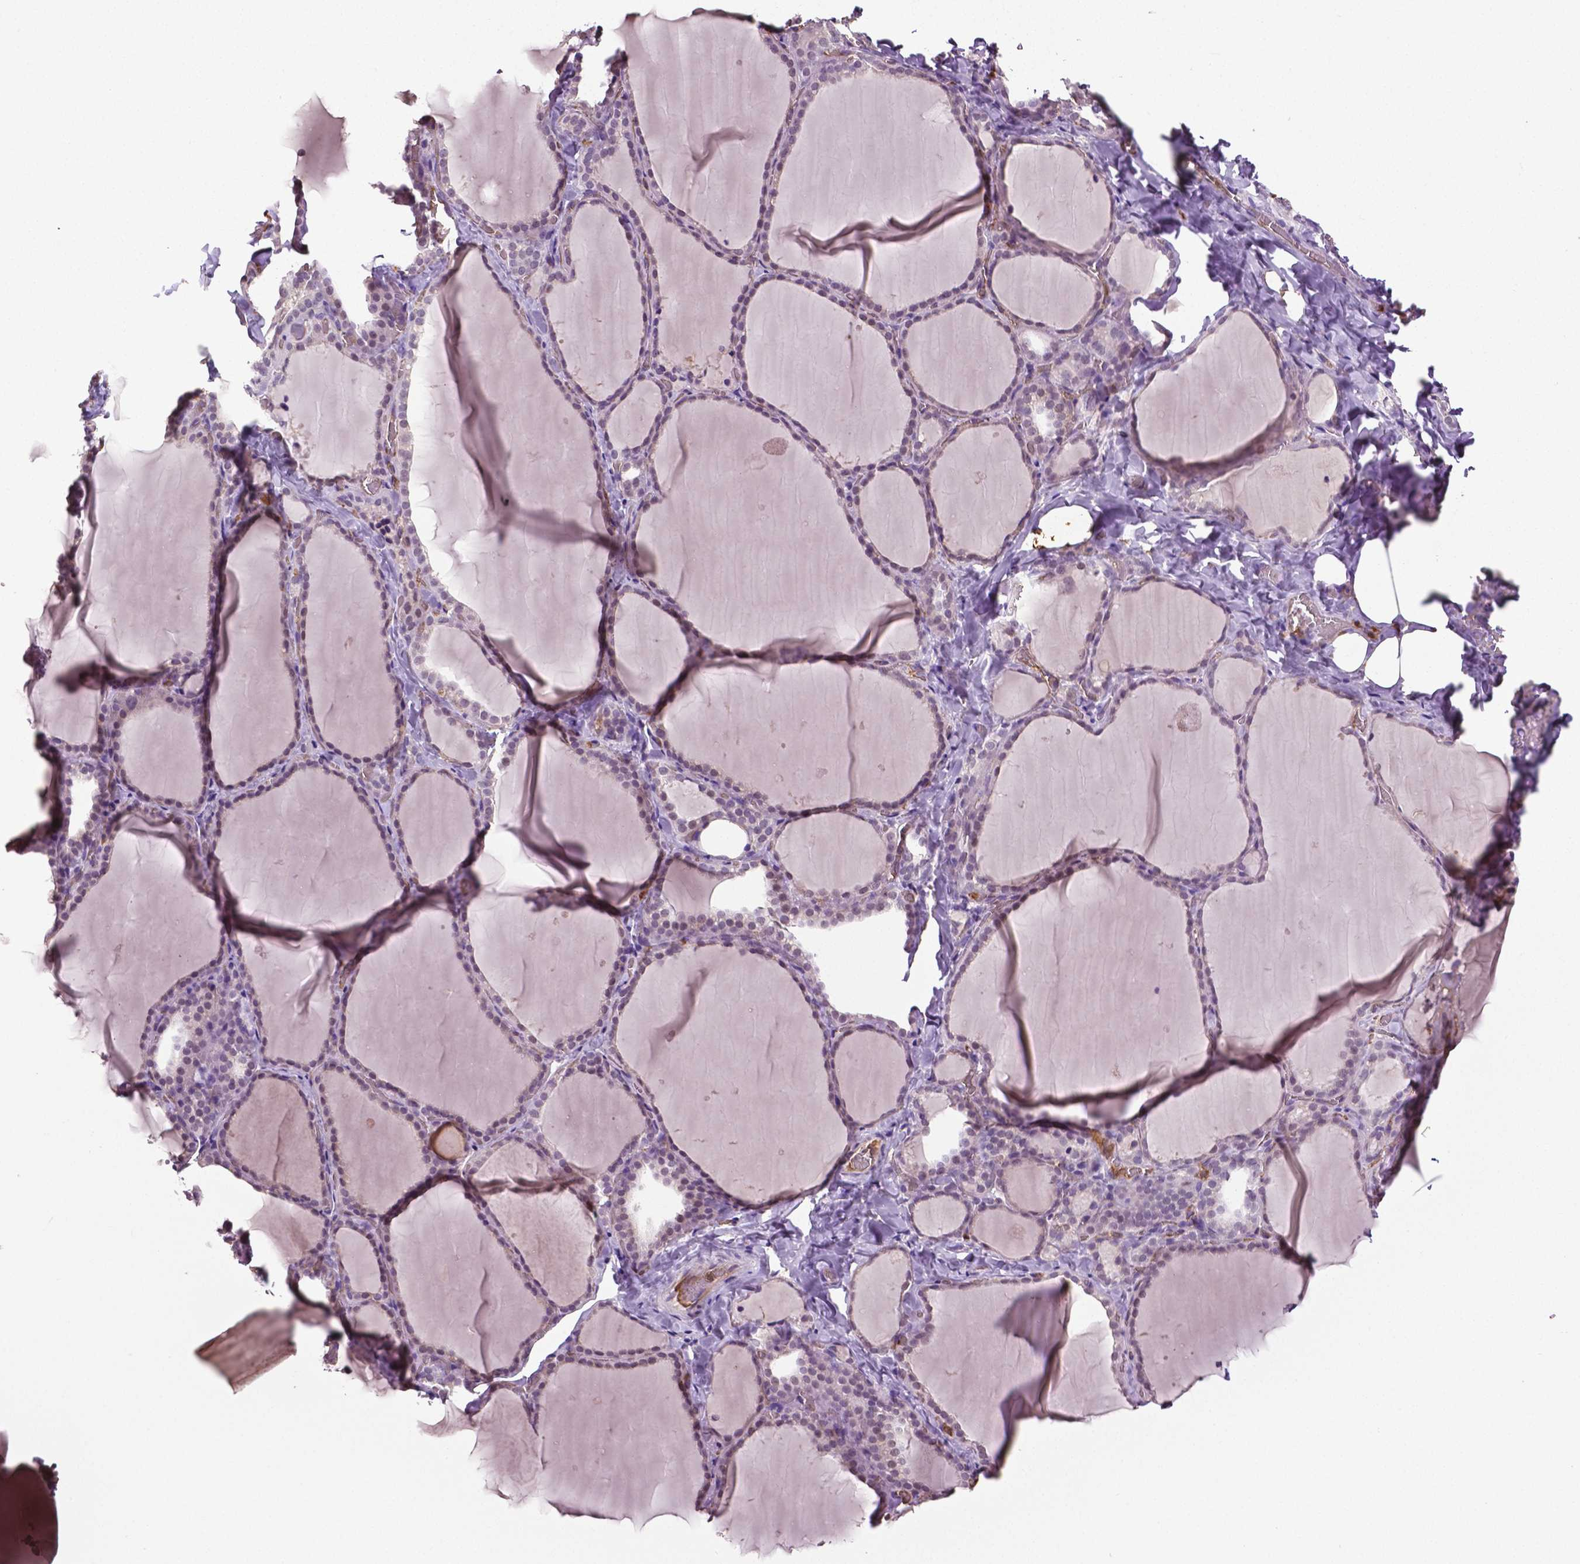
{"staining": {"intensity": "moderate", "quantity": "<25%", "location": "cytoplasmic/membranous,nuclear"}, "tissue": "thyroid gland", "cell_type": "Glandular cells", "image_type": "normal", "snomed": [{"axis": "morphology", "description": "Normal tissue, NOS"}, {"axis": "topography", "description": "Thyroid gland"}], "caption": "Human thyroid gland stained with a brown dye shows moderate cytoplasmic/membranous,nuclear positive staining in approximately <25% of glandular cells.", "gene": "PTPN5", "patient": {"sex": "female", "age": 22}}